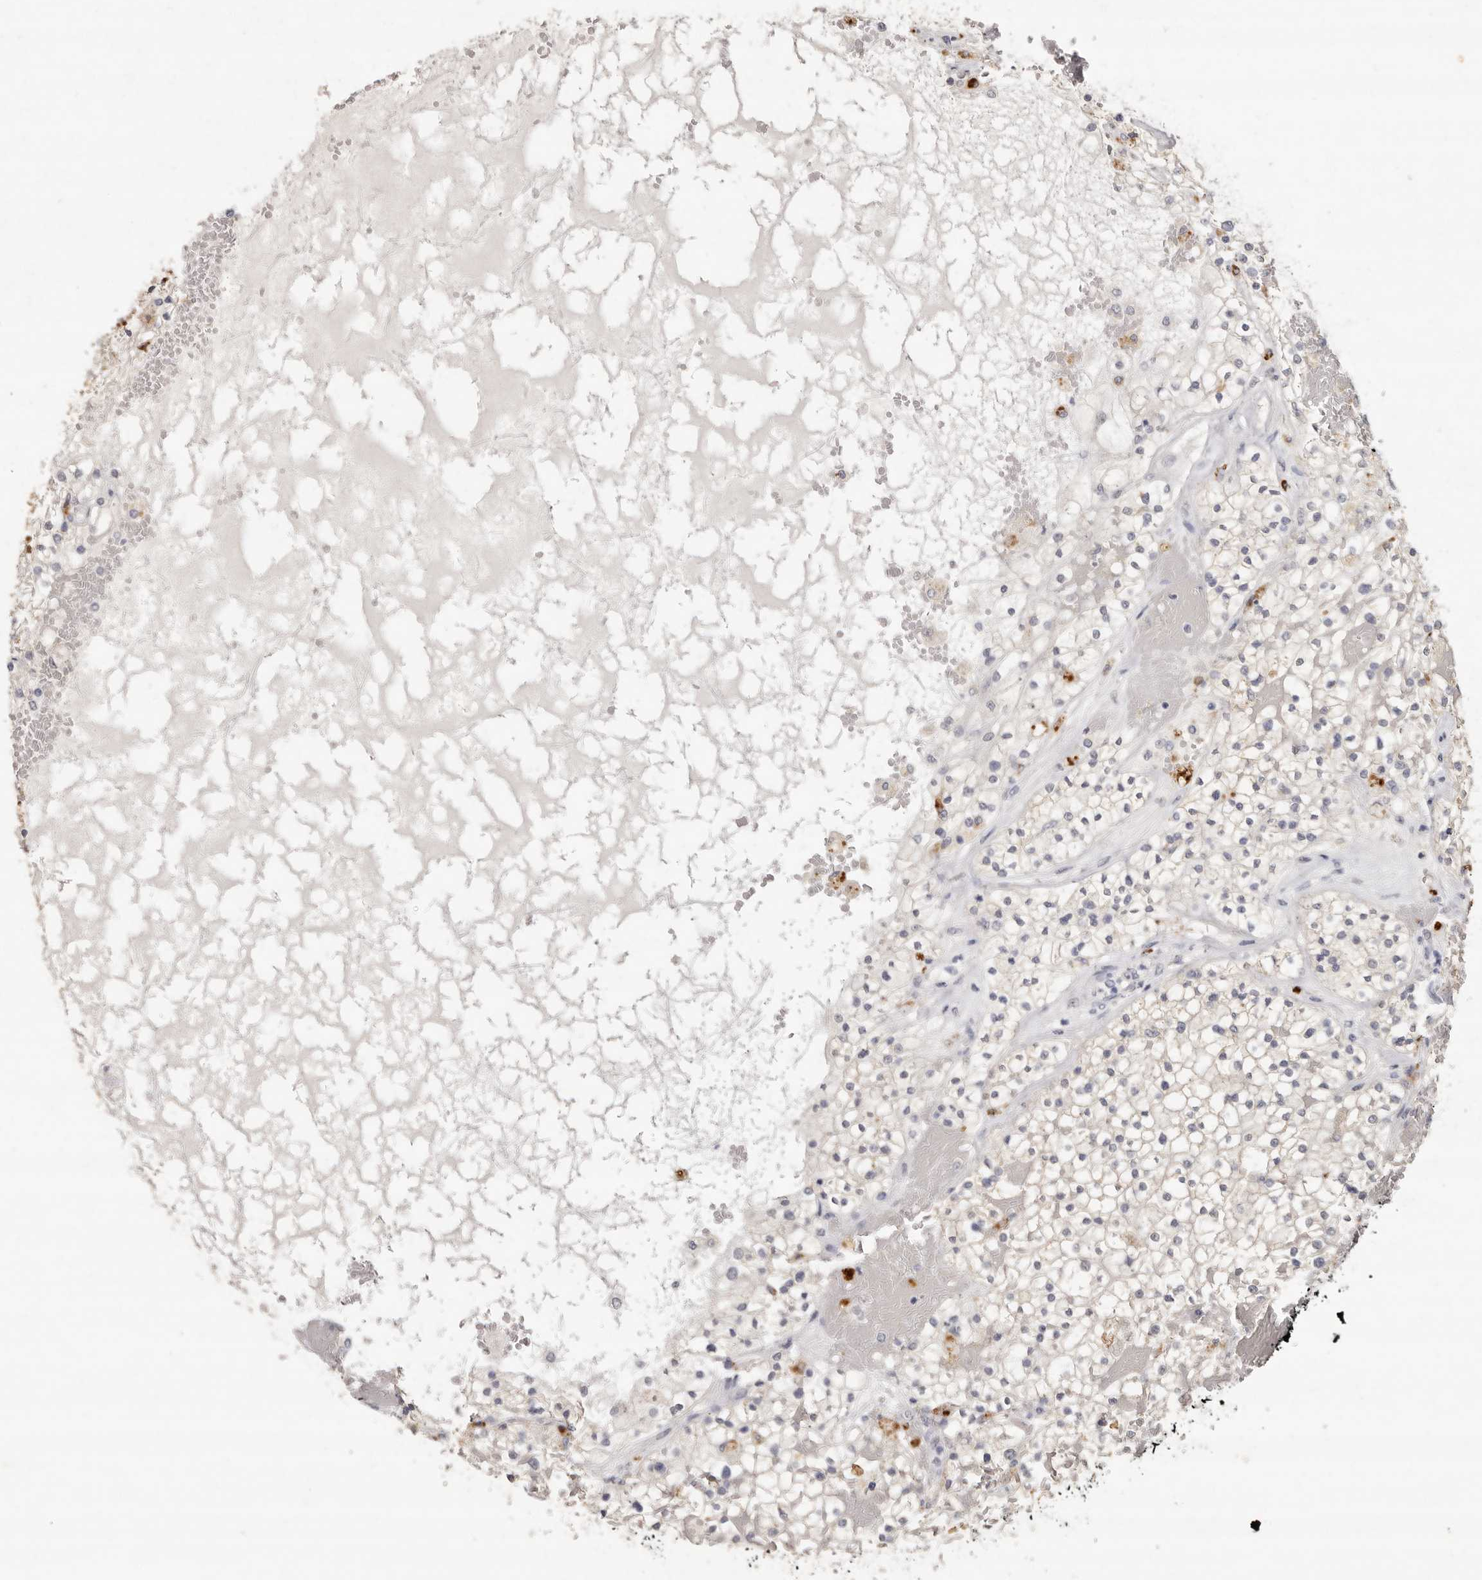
{"staining": {"intensity": "negative", "quantity": "none", "location": "none"}, "tissue": "renal cancer", "cell_type": "Tumor cells", "image_type": "cancer", "snomed": [{"axis": "morphology", "description": "Normal tissue, NOS"}, {"axis": "morphology", "description": "Adenocarcinoma, NOS"}, {"axis": "topography", "description": "Kidney"}], "caption": "There is no significant expression in tumor cells of adenocarcinoma (renal). (DAB immunohistochemistry (IHC), high magnification).", "gene": "FAM185A", "patient": {"sex": "male", "age": 68}}